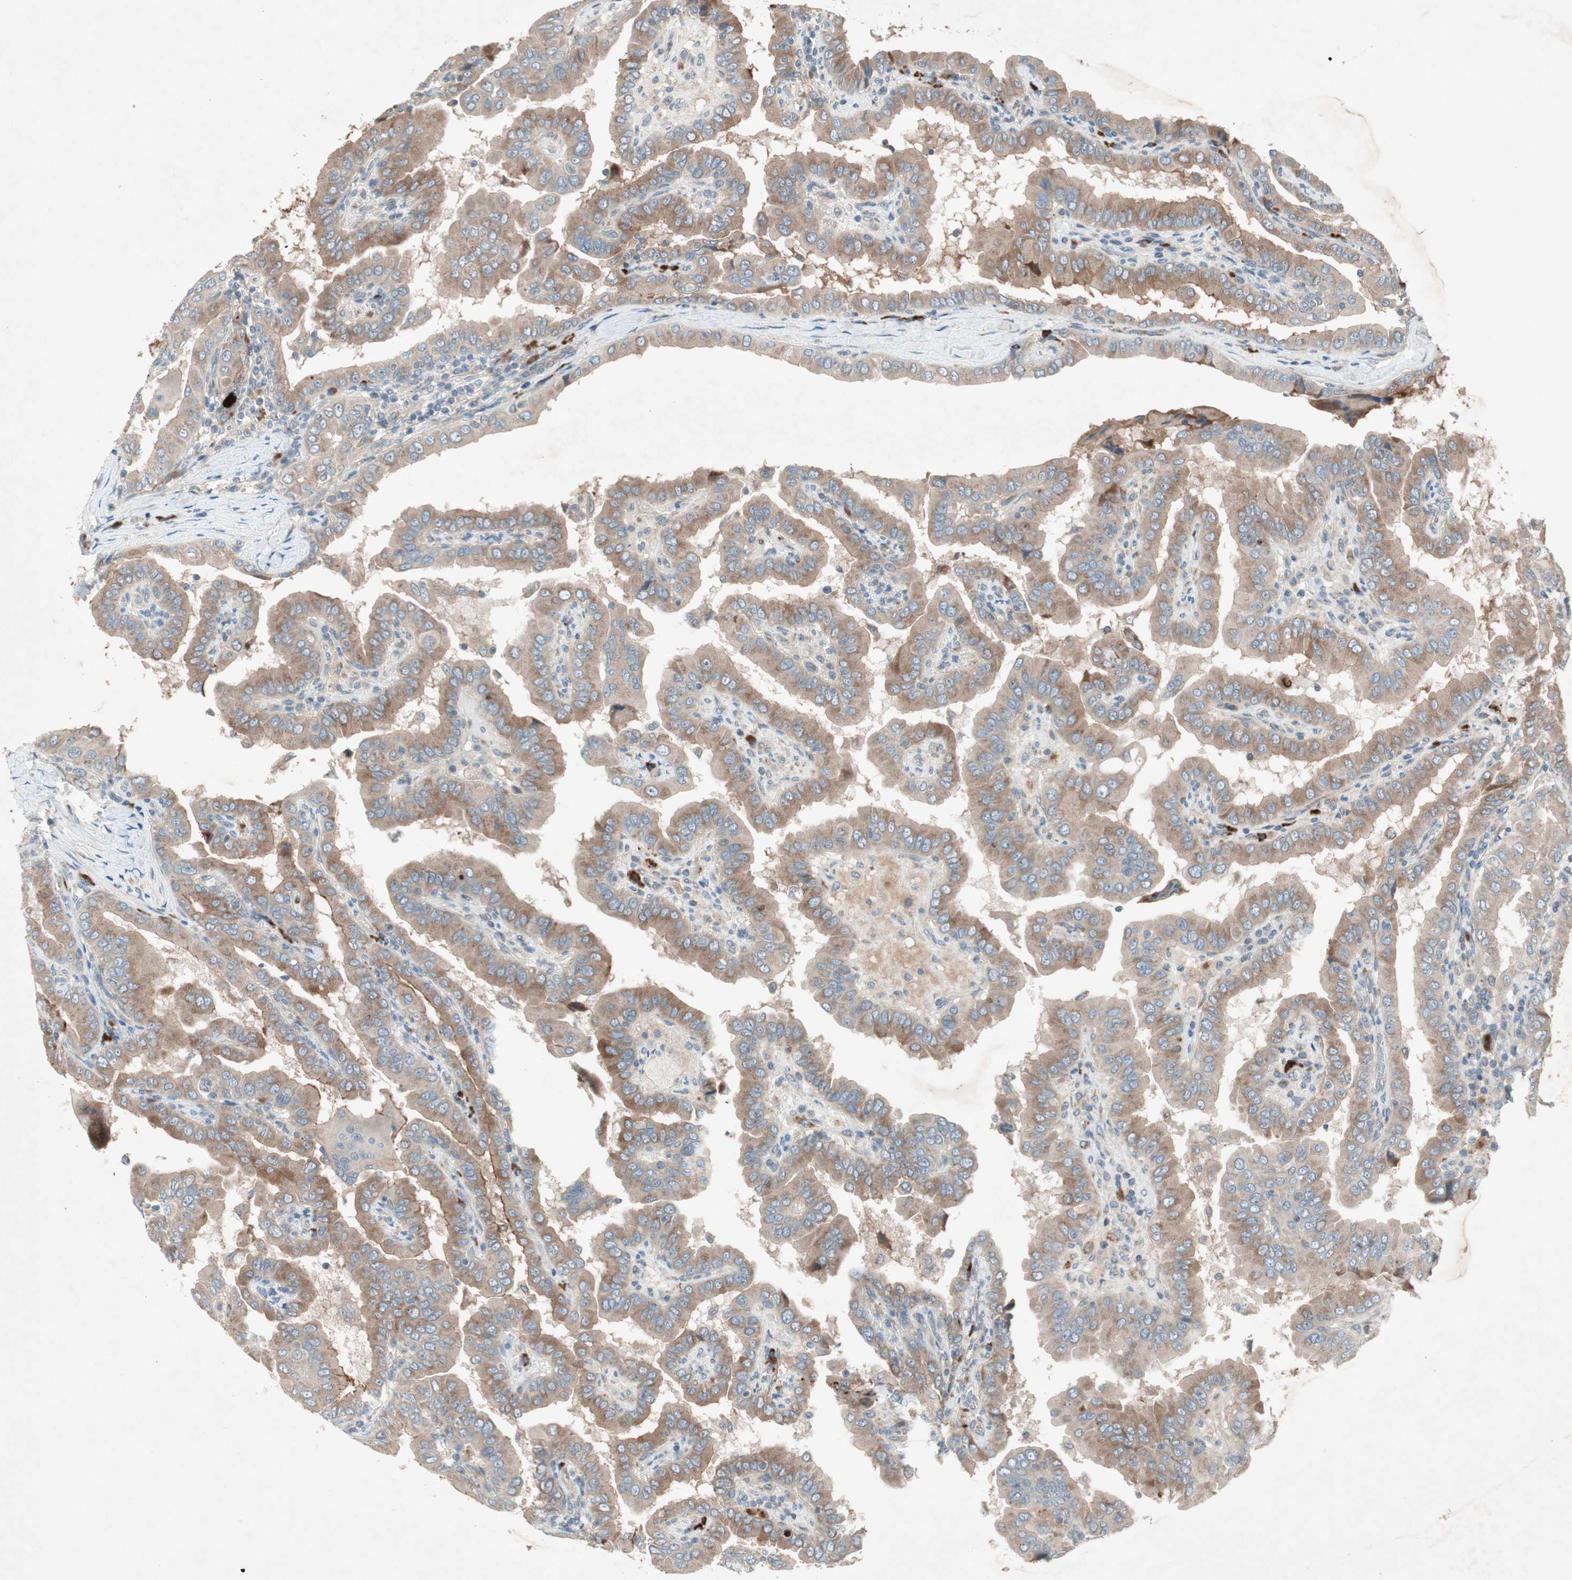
{"staining": {"intensity": "weak", "quantity": ">75%", "location": "cytoplasmic/membranous"}, "tissue": "thyroid cancer", "cell_type": "Tumor cells", "image_type": "cancer", "snomed": [{"axis": "morphology", "description": "Papillary adenocarcinoma, NOS"}, {"axis": "topography", "description": "Thyroid gland"}], "caption": "Brown immunohistochemical staining in human thyroid papillary adenocarcinoma exhibits weak cytoplasmic/membranous expression in approximately >75% of tumor cells.", "gene": "APOO", "patient": {"sex": "male", "age": 33}}